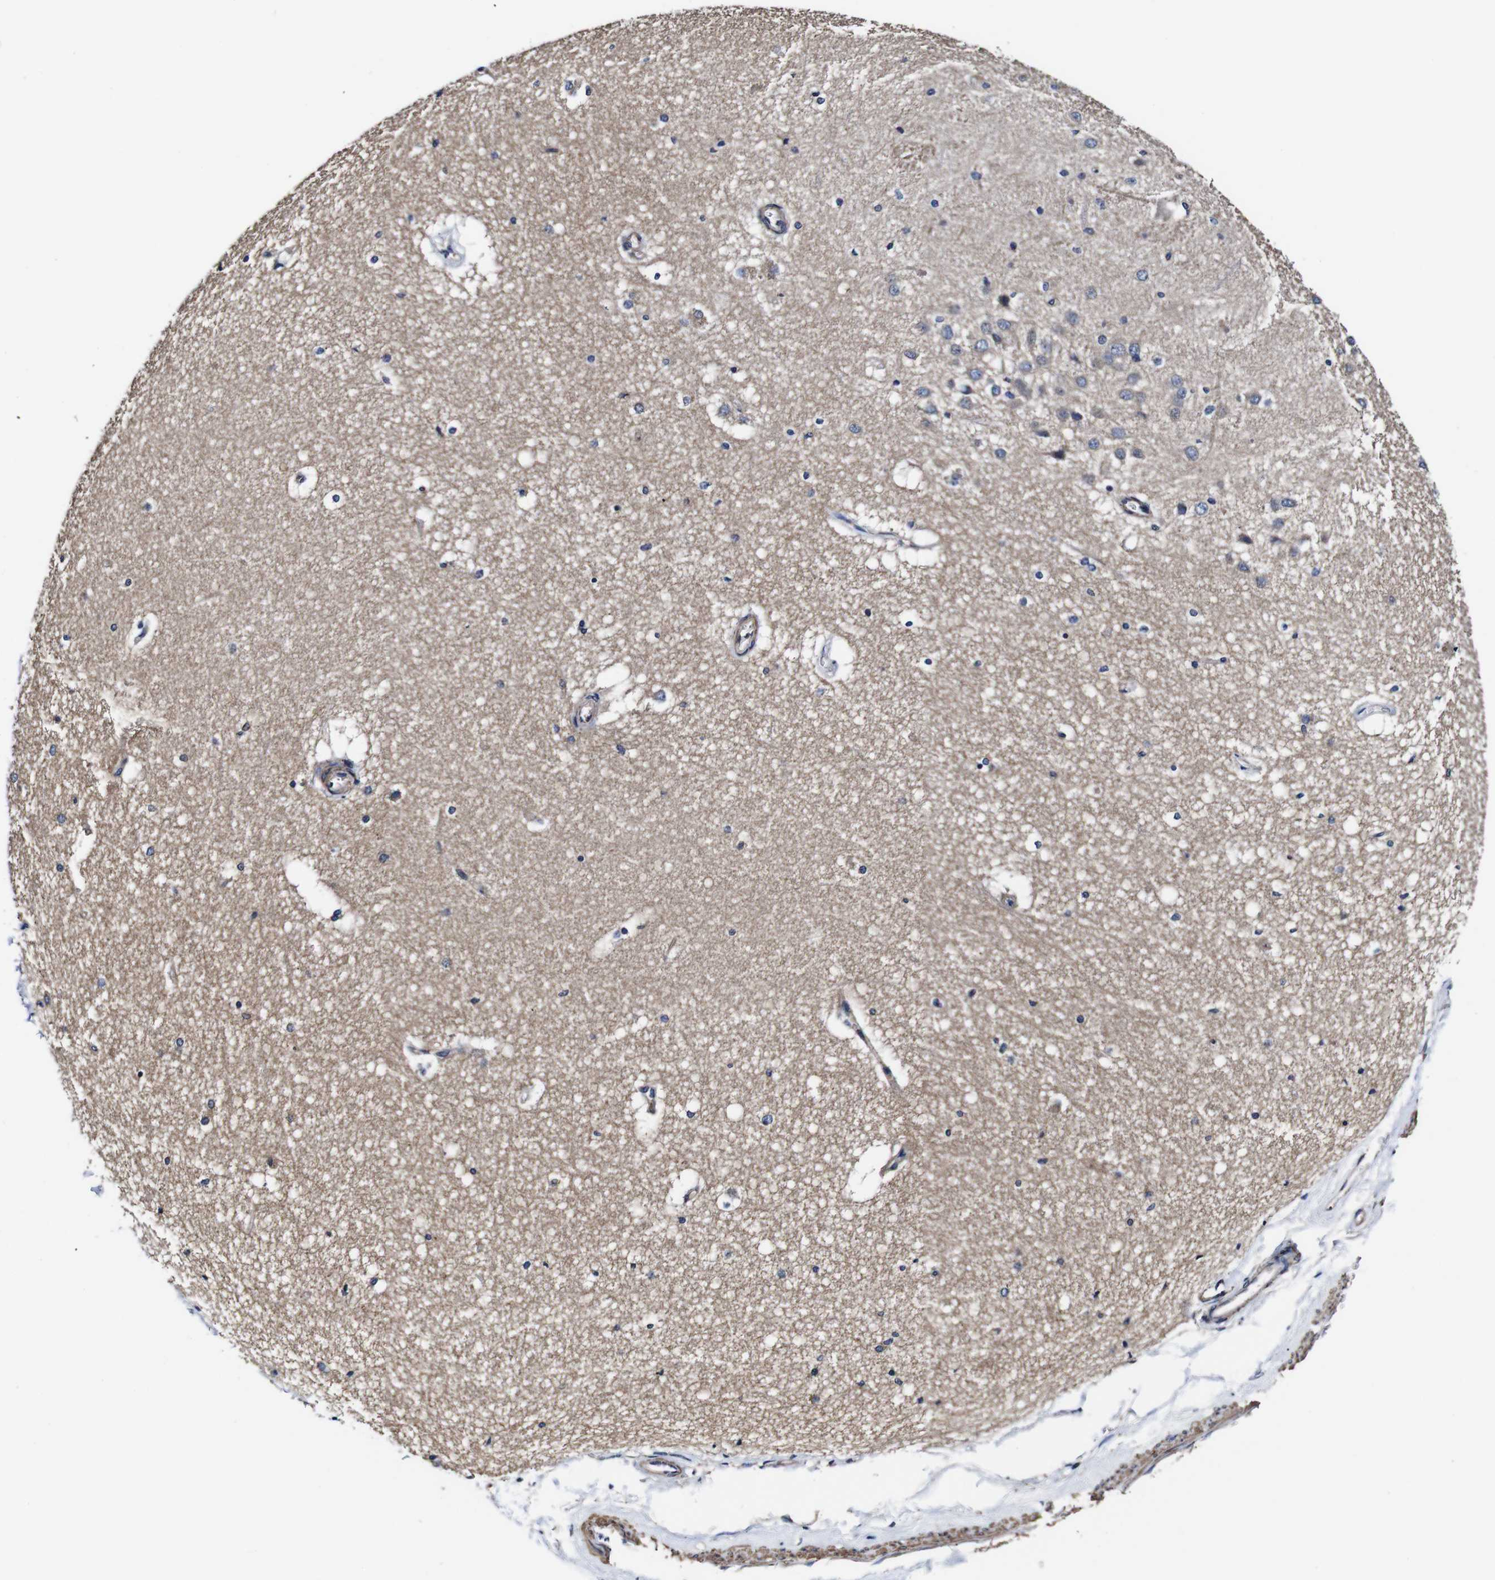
{"staining": {"intensity": "negative", "quantity": "none", "location": "none"}, "tissue": "hippocampus", "cell_type": "Glial cells", "image_type": "normal", "snomed": [{"axis": "morphology", "description": "Normal tissue, NOS"}, {"axis": "topography", "description": "Hippocampus"}], "caption": "DAB (3,3'-diaminobenzidine) immunohistochemical staining of benign hippocampus reveals no significant expression in glial cells. (Stains: DAB (3,3'-diaminobenzidine) immunohistochemistry (IHC) with hematoxylin counter stain, Microscopy: brightfield microscopy at high magnification).", "gene": "PDCD6IP", "patient": {"sex": "female", "age": 19}}